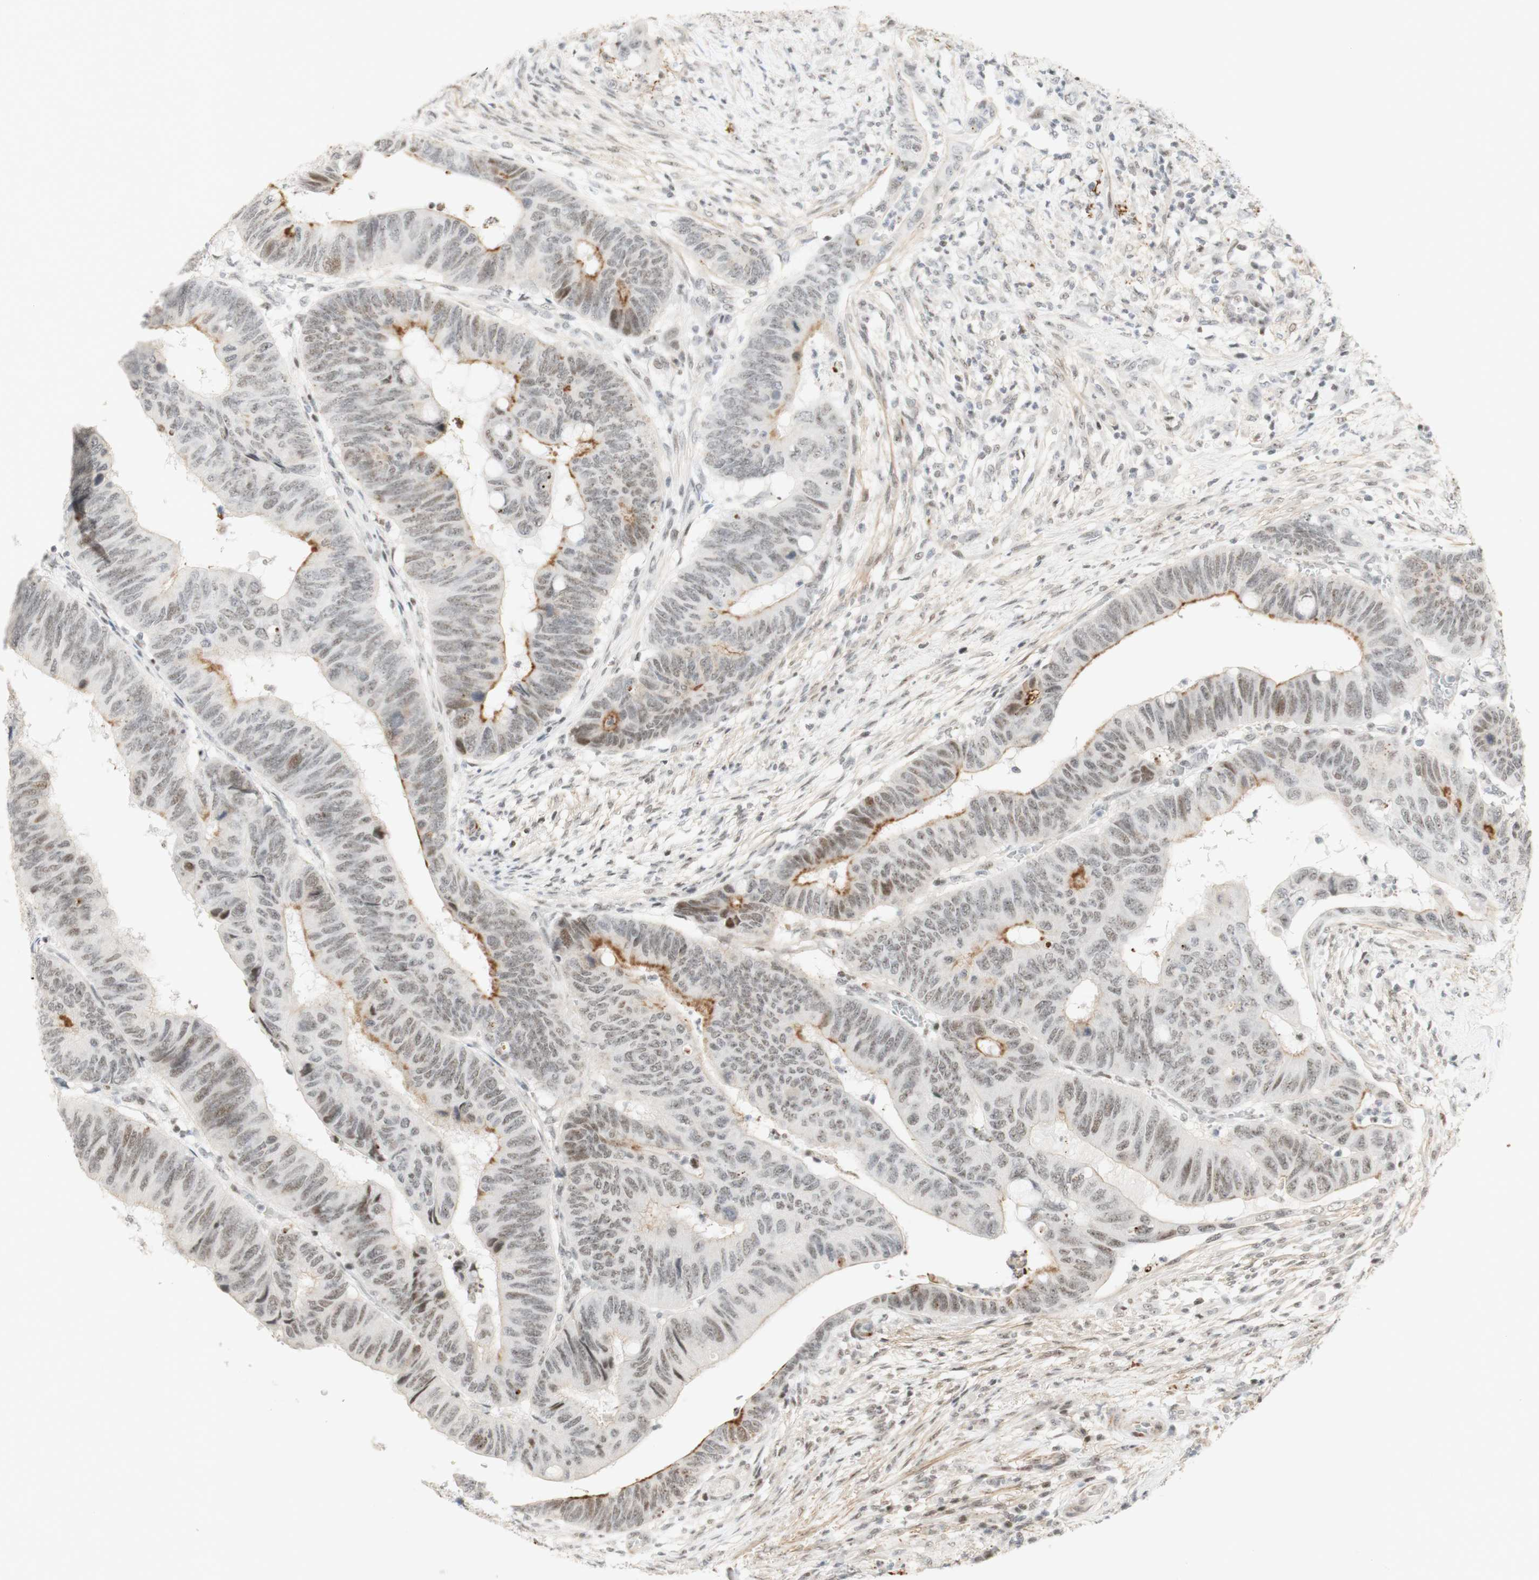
{"staining": {"intensity": "moderate", "quantity": ">75%", "location": "nuclear"}, "tissue": "colorectal cancer", "cell_type": "Tumor cells", "image_type": "cancer", "snomed": [{"axis": "morphology", "description": "Normal tissue, NOS"}, {"axis": "morphology", "description": "Adenocarcinoma, NOS"}, {"axis": "topography", "description": "Rectum"}, {"axis": "topography", "description": "Peripheral nerve tissue"}], "caption": "Colorectal adenocarcinoma stained with immunohistochemistry (IHC) shows moderate nuclear expression in about >75% of tumor cells. Immunohistochemistry stains the protein of interest in brown and the nuclei are stained blue.", "gene": "IRF1", "patient": {"sex": "male", "age": 92}}